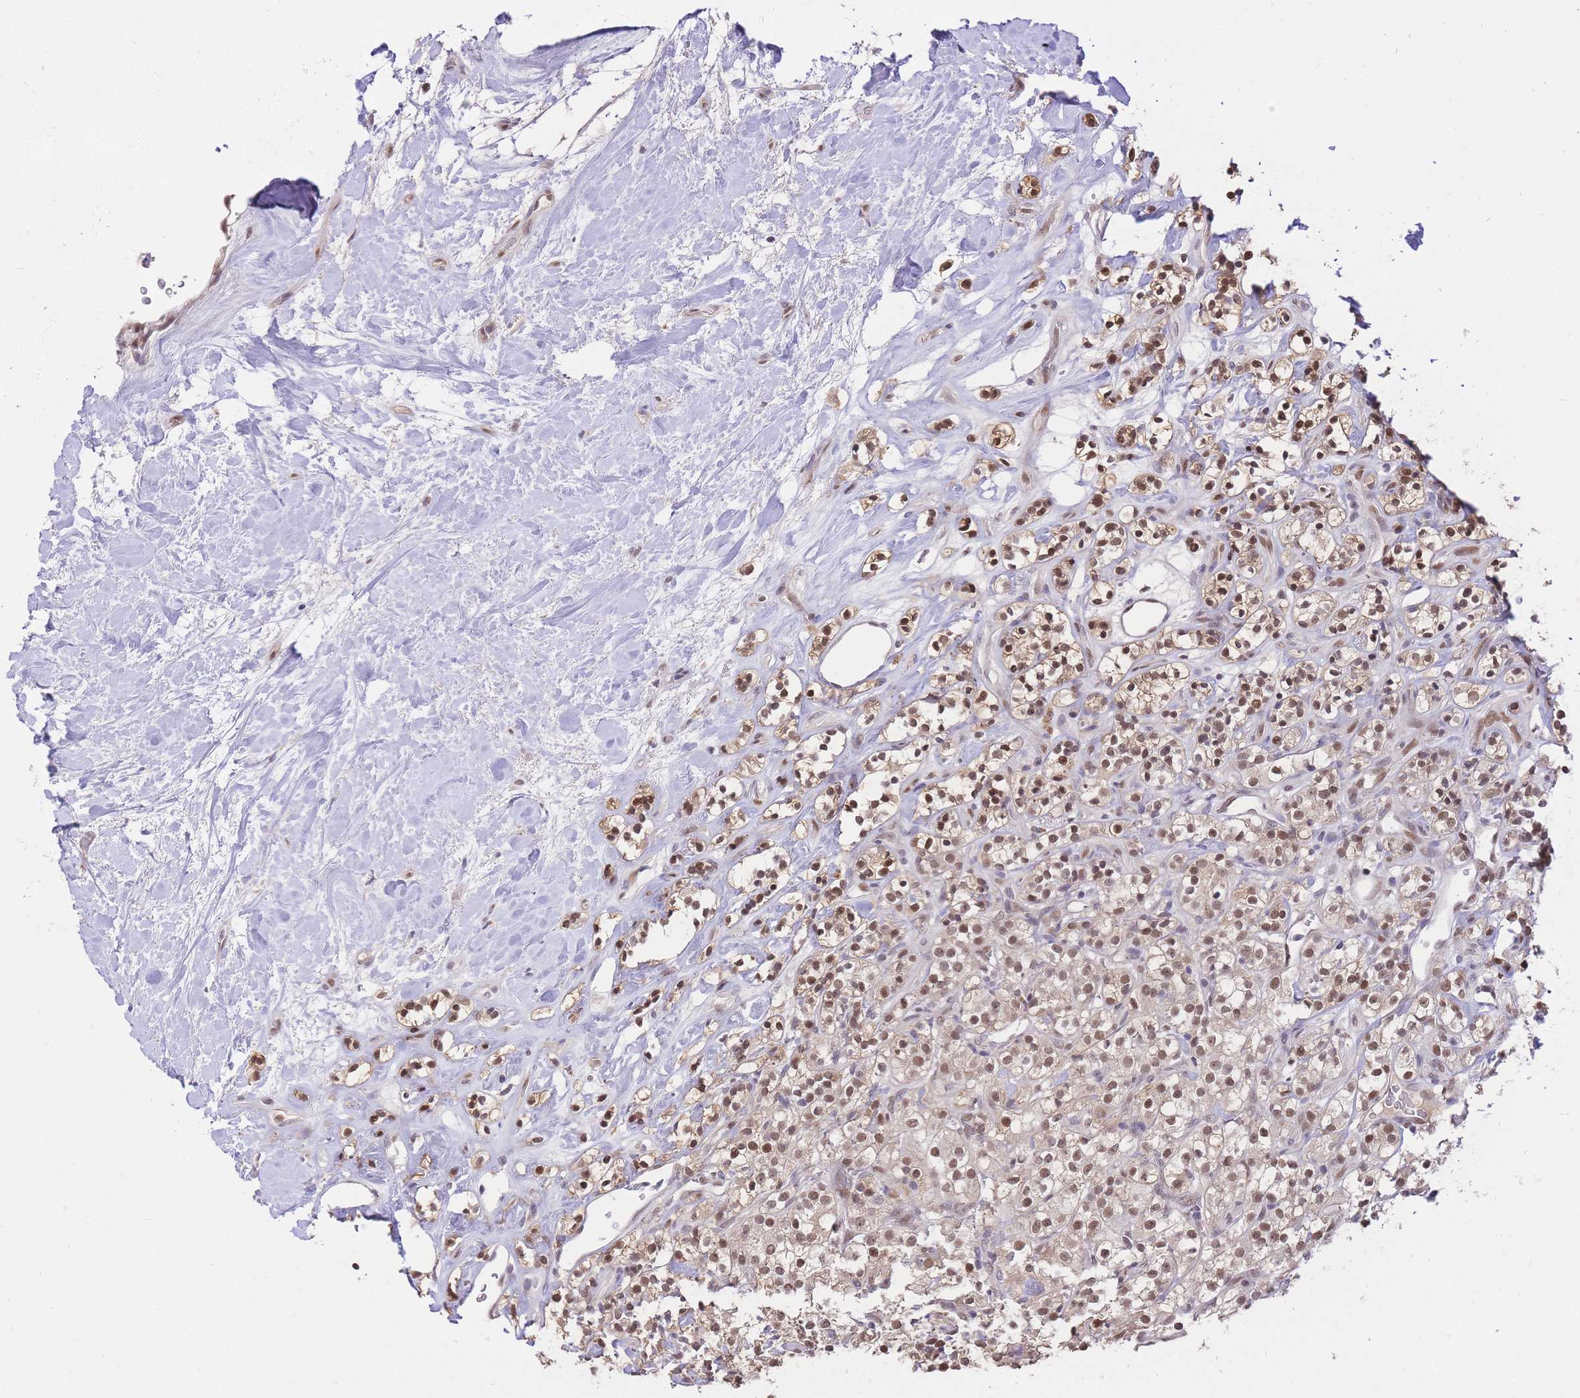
{"staining": {"intensity": "moderate", "quantity": "25%-75%", "location": "nuclear"}, "tissue": "renal cancer", "cell_type": "Tumor cells", "image_type": "cancer", "snomed": [{"axis": "morphology", "description": "Adenocarcinoma, NOS"}, {"axis": "topography", "description": "Kidney"}], "caption": "IHC image of neoplastic tissue: human renal cancer stained using immunohistochemistry displays medium levels of moderate protein expression localized specifically in the nuclear of tumor cells, appearing as a nuclear brown color.", "gene": "UBXN7", "patient": {"sex": "male", "age": 77}}